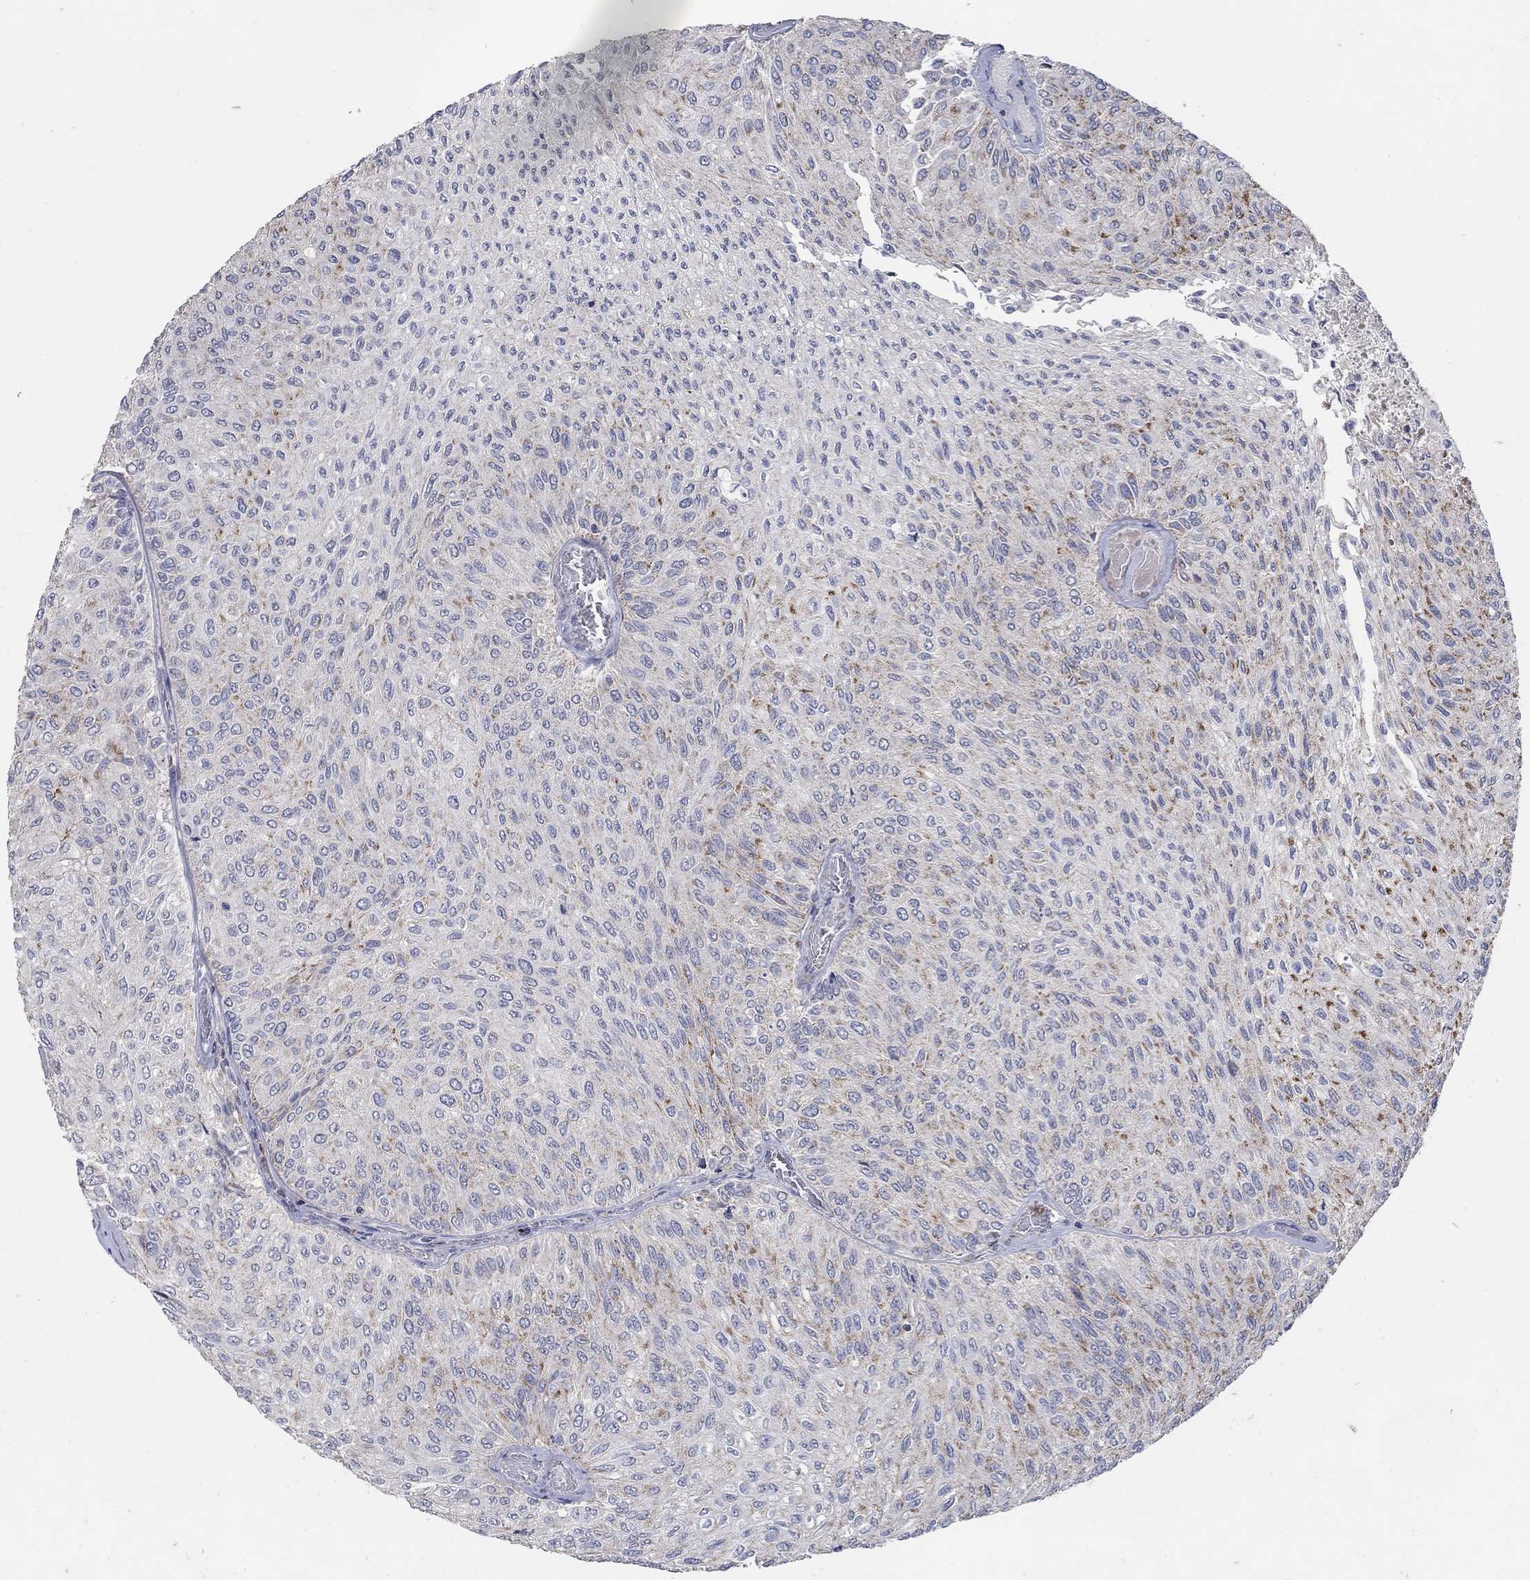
{"staining": {"intensity": "moderate", "quantity": "<25%", "location": "cytoplasmic/membranous"}, "tissue": "urothelial cancer", "cell_type": "Tumor cells", "image_type": "cancer", "snomed": [{"axis": "morphology", "description": "Urothelial carcinoma, Low grade"}, {"axis": "topography", "description": "Urinary bladder"}], "caption": "Immunohistochemical staining of human urothelial cancer displays low levels of moderate cytoplasmic/membranous protein positivity in about <25% of tumor cells.", "gene": "HMX2", "patient": {"sex": "male", "age": 78}}